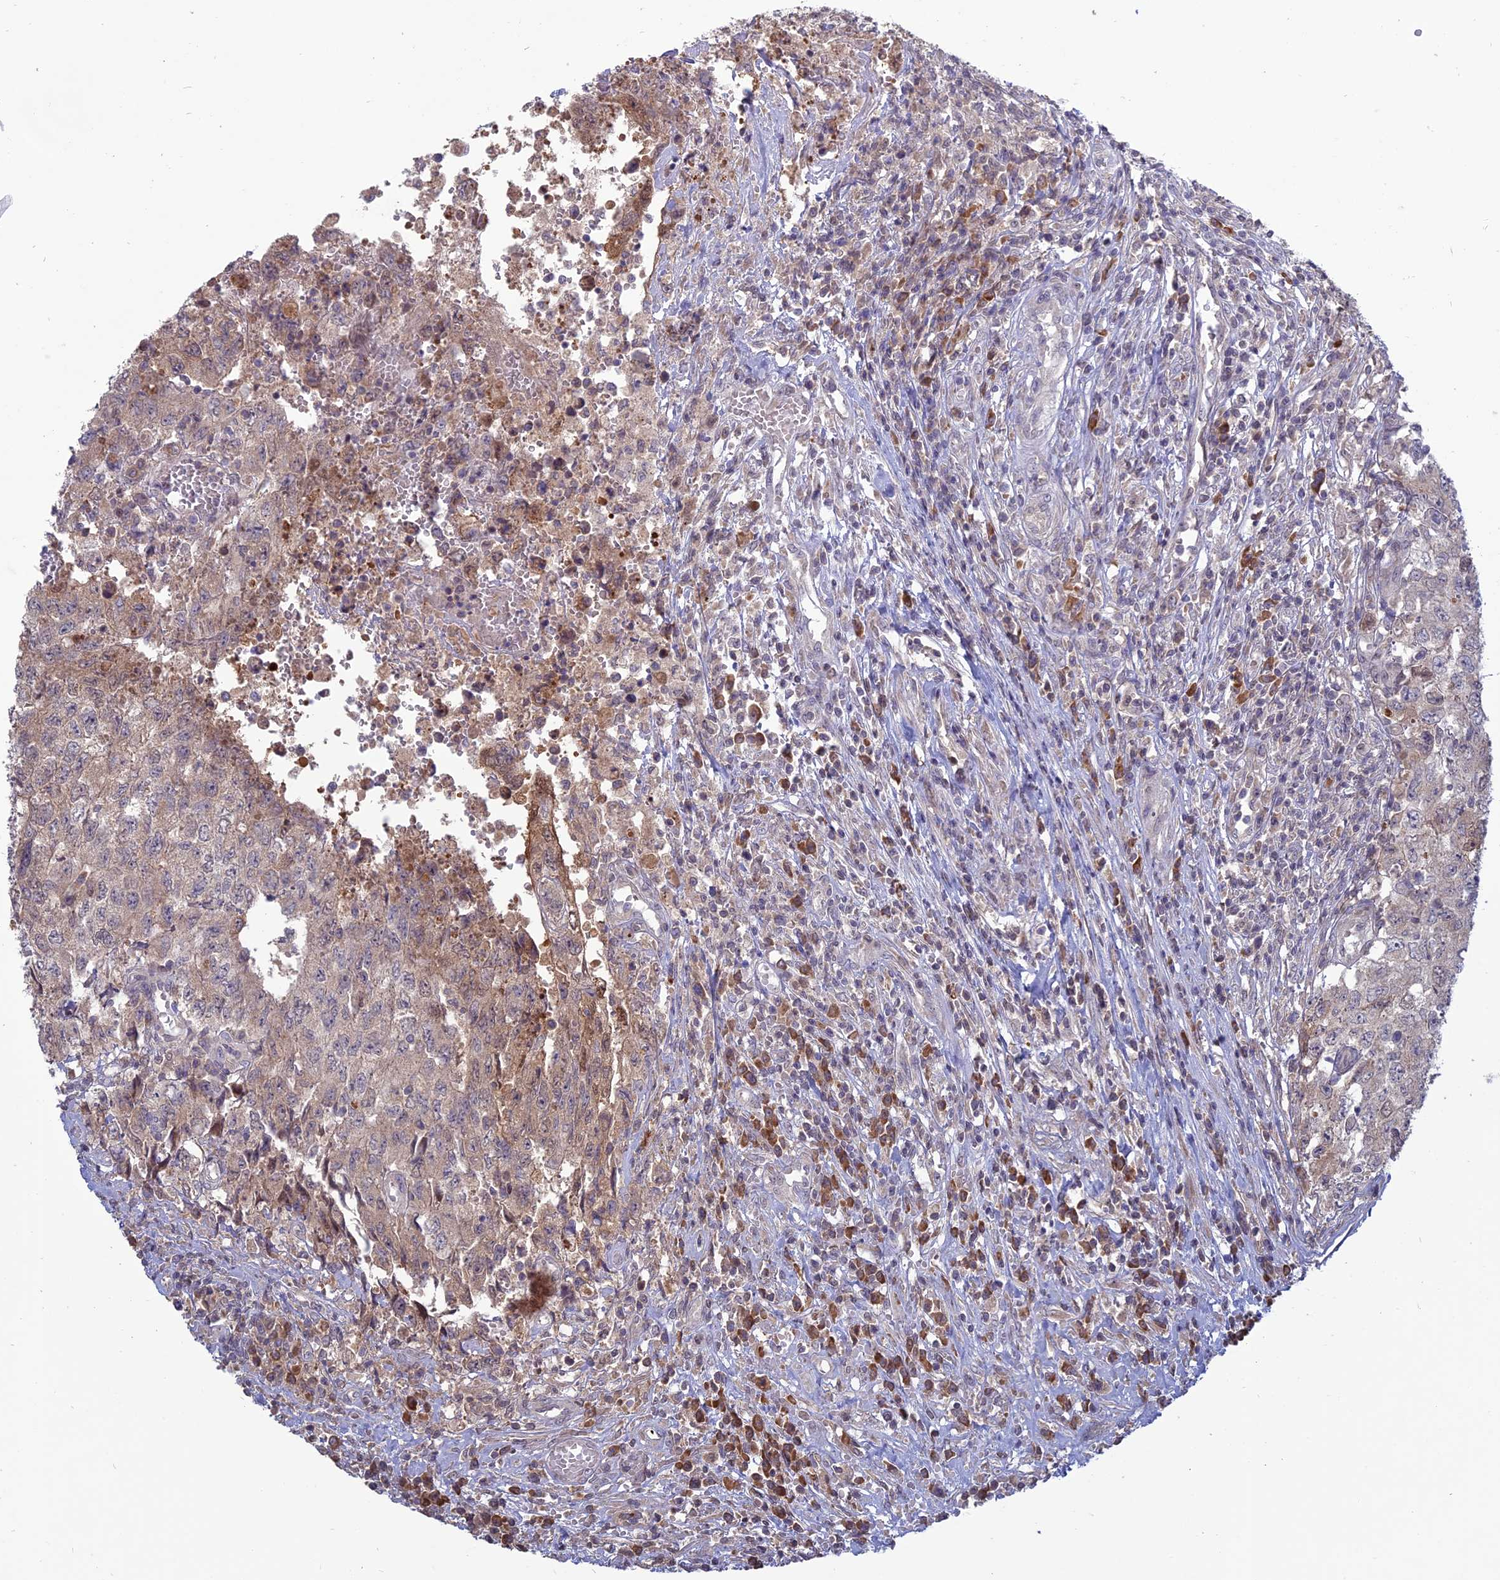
{"staining": {"intensity": "weak", "quantity": "25%-75%", "location": "cytoplasmic/membranous"}, "tissue": "testis cancer", "cell_type": "Tumor cells", "image_type": "cancer", "snomed": [{"axis": "morphology", "description": "Carcinoma, Embryonal, NOS"}, {"axis": "topography", "description": "Testis"}], "caption": "Testis cancer (embryonal carcinoma) tissue reveals weak cytoplasmic/membranous expression in about 25%-75% of tumor cells, visualized by immunohistochemistry.", "gene": "TMEM208", "patient": {"sex": "male", "age": 34}}